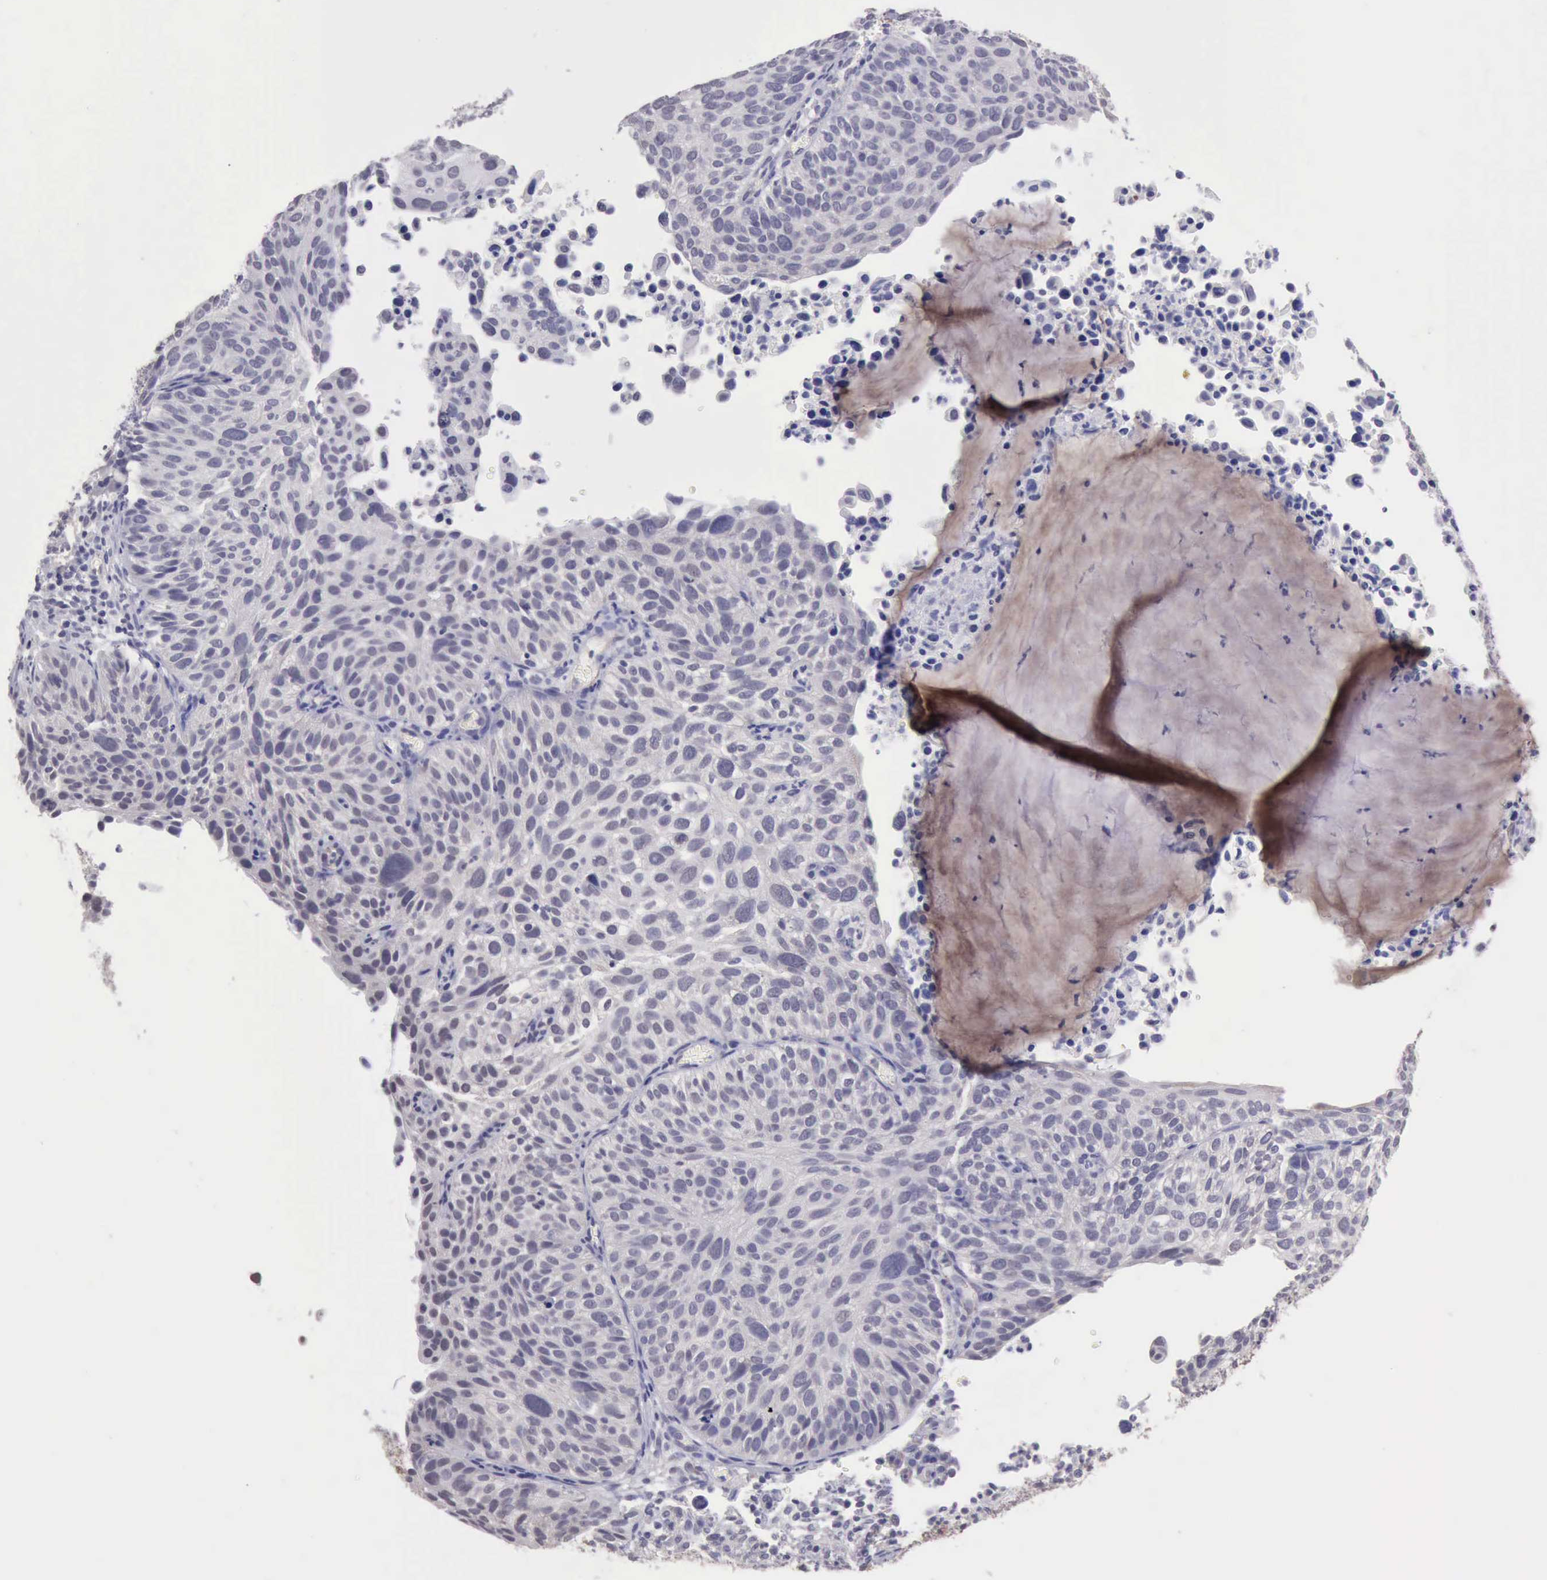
{"staining": {"intensity": "negative", "quantity": "none", "location": "none"}, "tissue": "cervical cancer", "cell_type": "Tumor cells", "image_type": "cancer", "snomed": [{"axis": "morphology", "description": "Squamous cell carcinoma, NOS"}, {"axis": "topography", "description": "Cervix"}], "caption": "IHC histopathology image of neoplastic tissue: human squamous cell carcinoma (cervical) stained with DAB (3,3'-diaminobenzidine) reveals no significant protein positivity in tumor cells. Brightfield microscopy of immunohistochemistry stained with DAB (brown) and hematoxylin (blue), captured at high magnification.", "gene": "KCND1", "patient": {"sex": "female", "age": 36}}